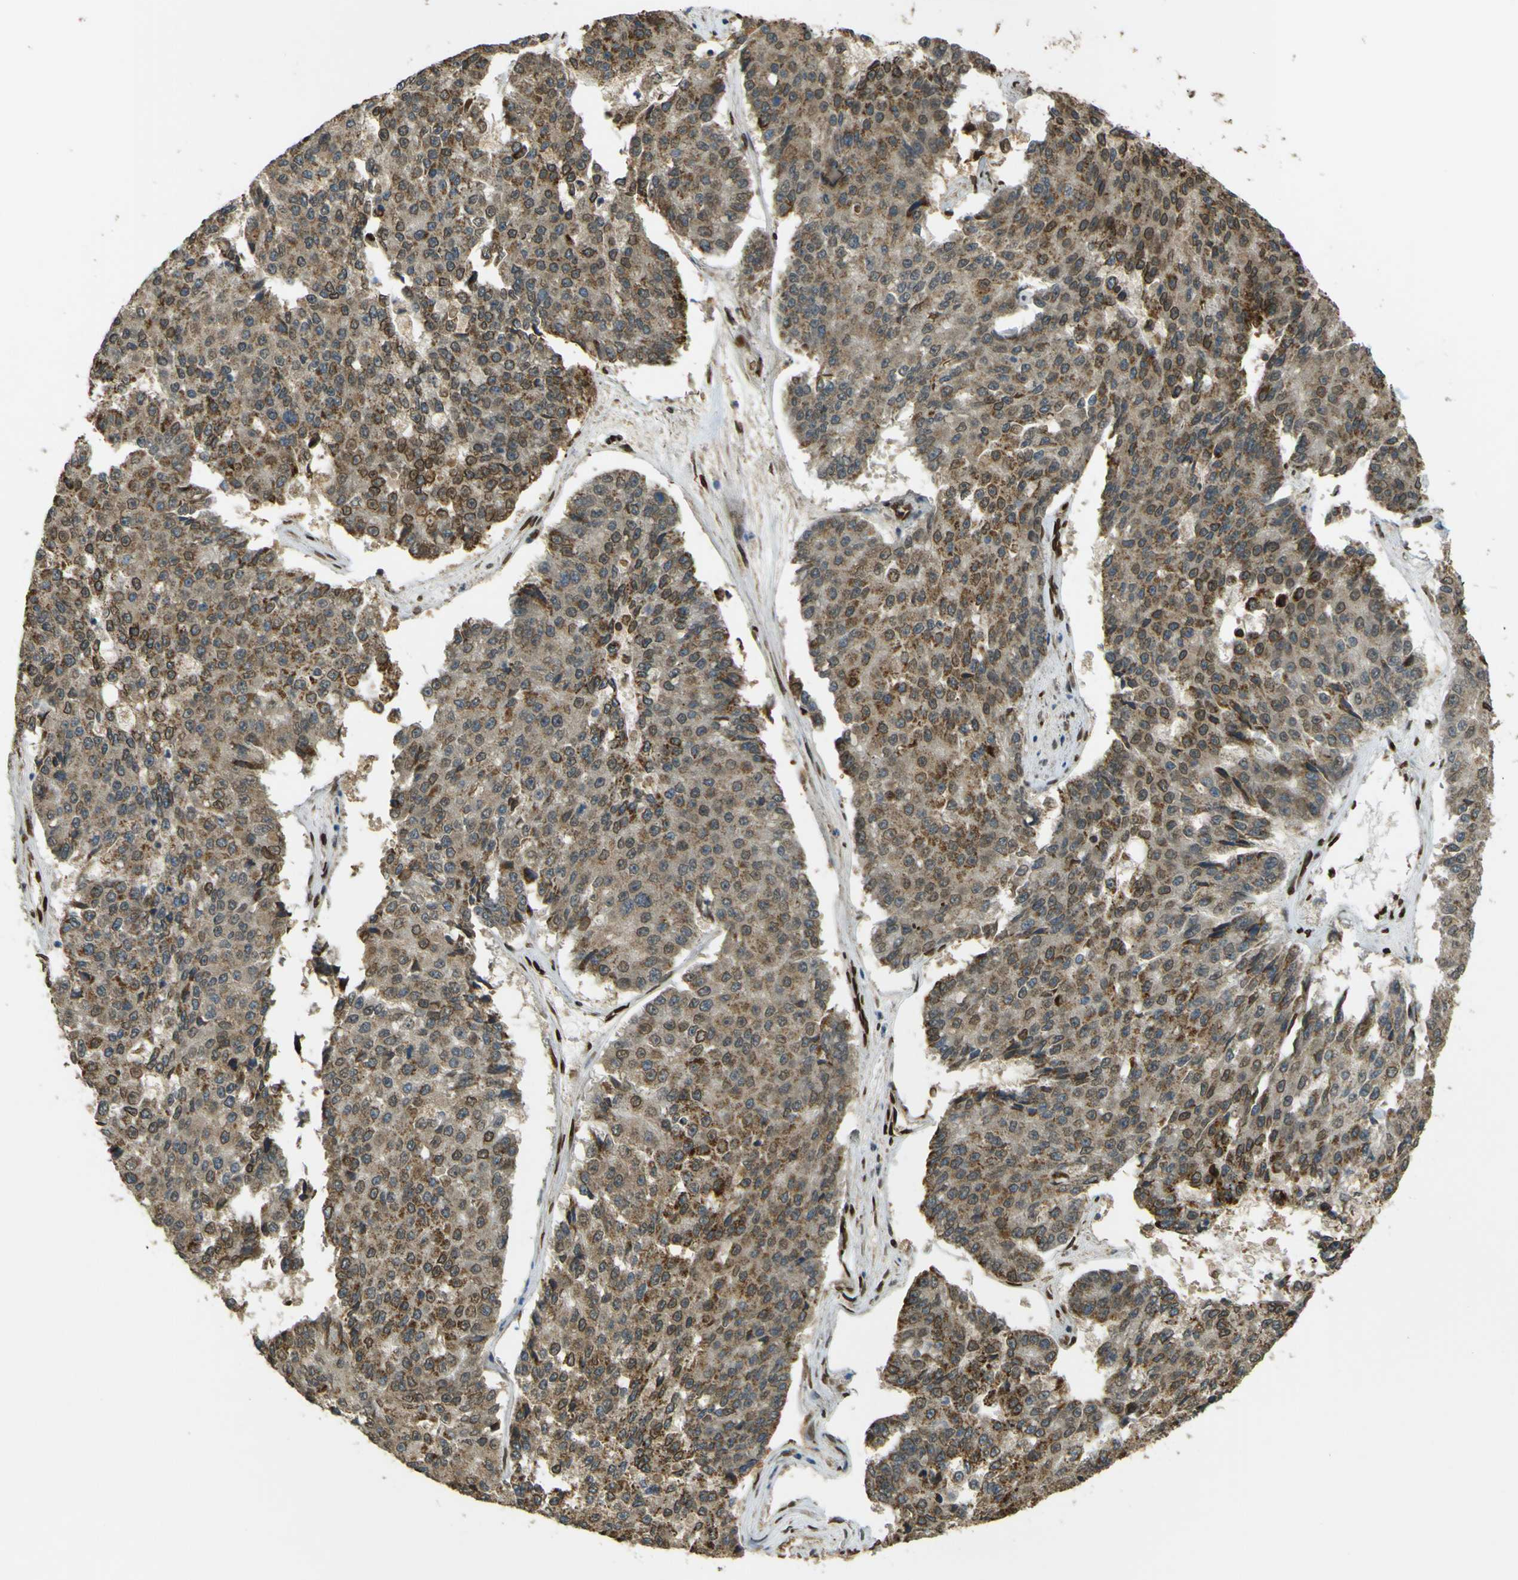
{"staining": {"intensity": "moderate", "quantity": "<25%", "location": "cytoplasmic/membranous,nuclear"}, "tissue": "pancreatic cancer", "cell_type": "Tumor cells", "image_type": "cancer", "snomed": [{"axis": "morphology", "description": "Adenocarcinoma, NOS"}, {"axis": "topography", "description": "Pancreas"}], "caption": "Approximately <25% of tumor cells in pancreatic adenocarcinoma demonstrate moderate cytoplasmic/membranous and nuclear protein positivity as visualized by brown immunohistochemical staining.", "gene": "GALNT1", "patient": {"sex": "male", "age": 50}}